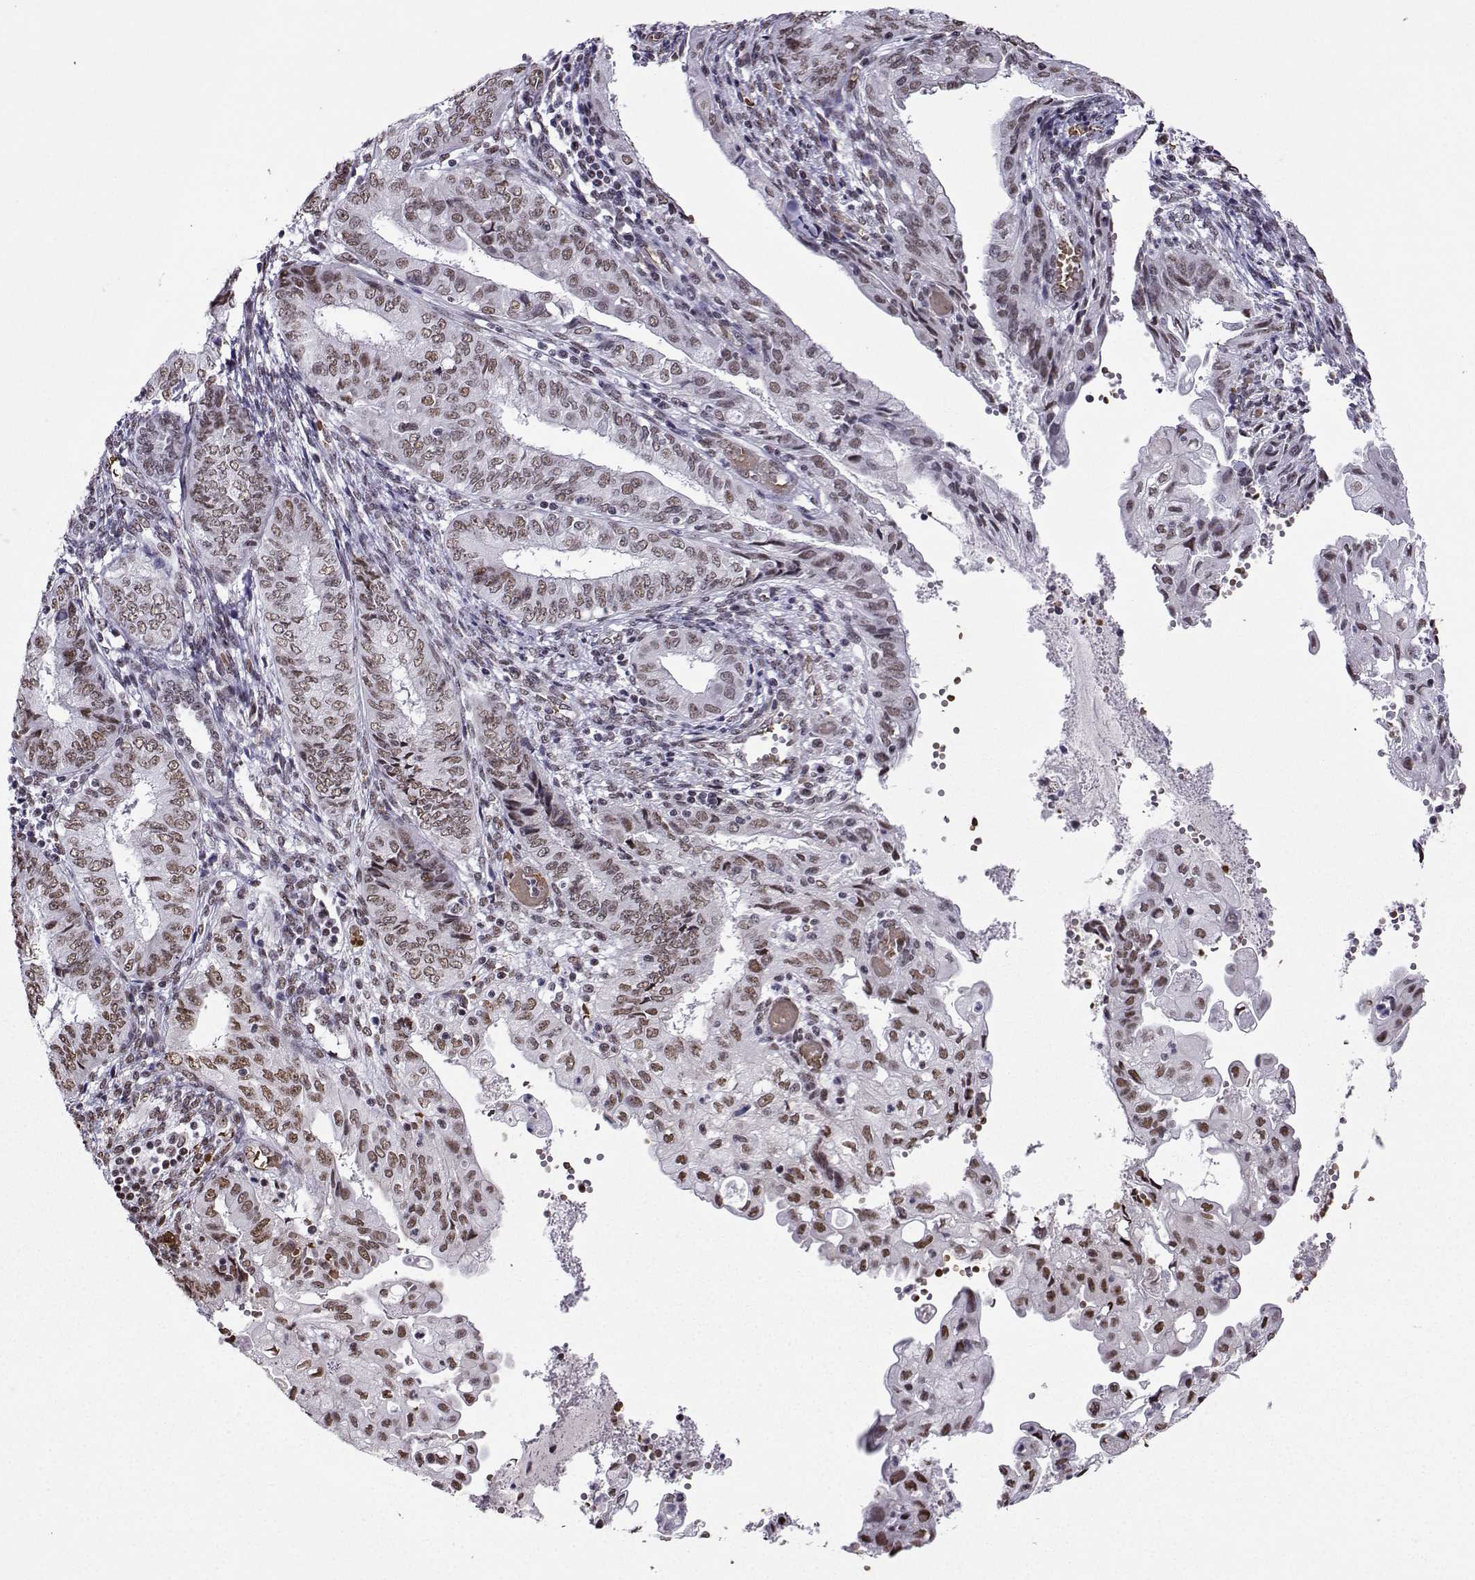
{"staining": {"intensity": "moderate", "quantity": "<25%", "location": "nuclear"}, "tissue": "endometrial cancer", "cell_type": "Tumor cells", "image_type": "cancer", "snomed": [{"axis": "morphology", "description": "Adenocarcinoma, NOS"}, {"axis": "topography", "description": "Endometrium"}], "caption": "Immunohistochemistry (IHC) (DAB) staining of human endometrial cancer (adenocarcinoma) exhibits moderate nuclear protein positivity in about <25% of tumor cells. (DAB IHC with brightfield microscopy, high magnification).", "gene": "CCNK", "patient": {"sex": "female", "age": 68}}